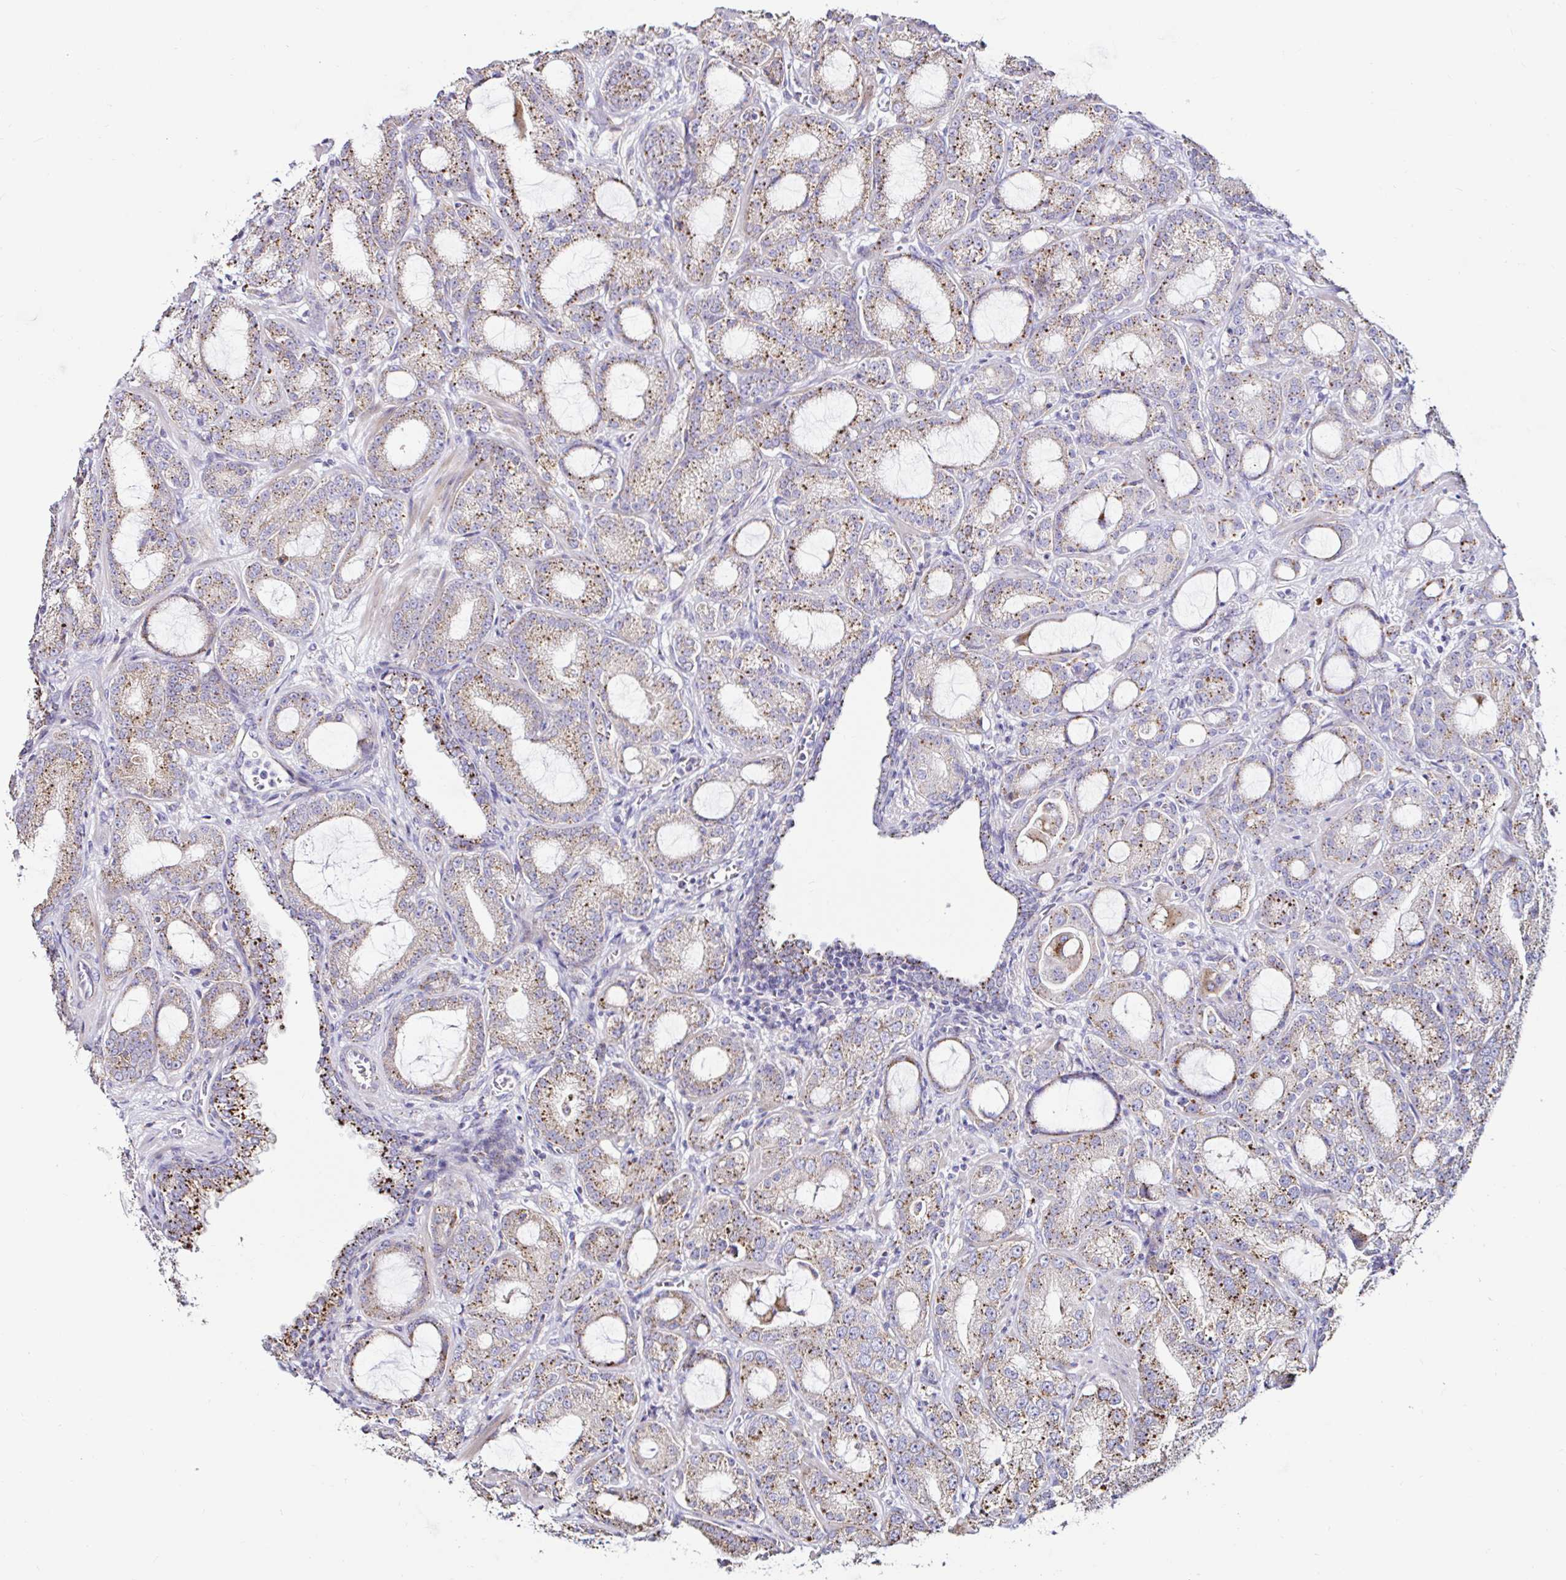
{"staining": {"intensity": "moderate", "quantity": "25%-75%", "location": "cytoplasmic/membranous"}, "tissue": "prostate cancer", "cell_type": "Tumor cells", "image_type": "cancer", "snomed": [{"axis": "morphology", "description": "Adenocarcinoma, High grade"}, {"axis": "topography", "description": "Prostate"}], "caption": "Prostate high-grade adenocarcinoma stained with a protein marker exhibits moderate staining in tumor cells.", "gene": "GALNS", "patient": {"sex": "male", "age": 65}}